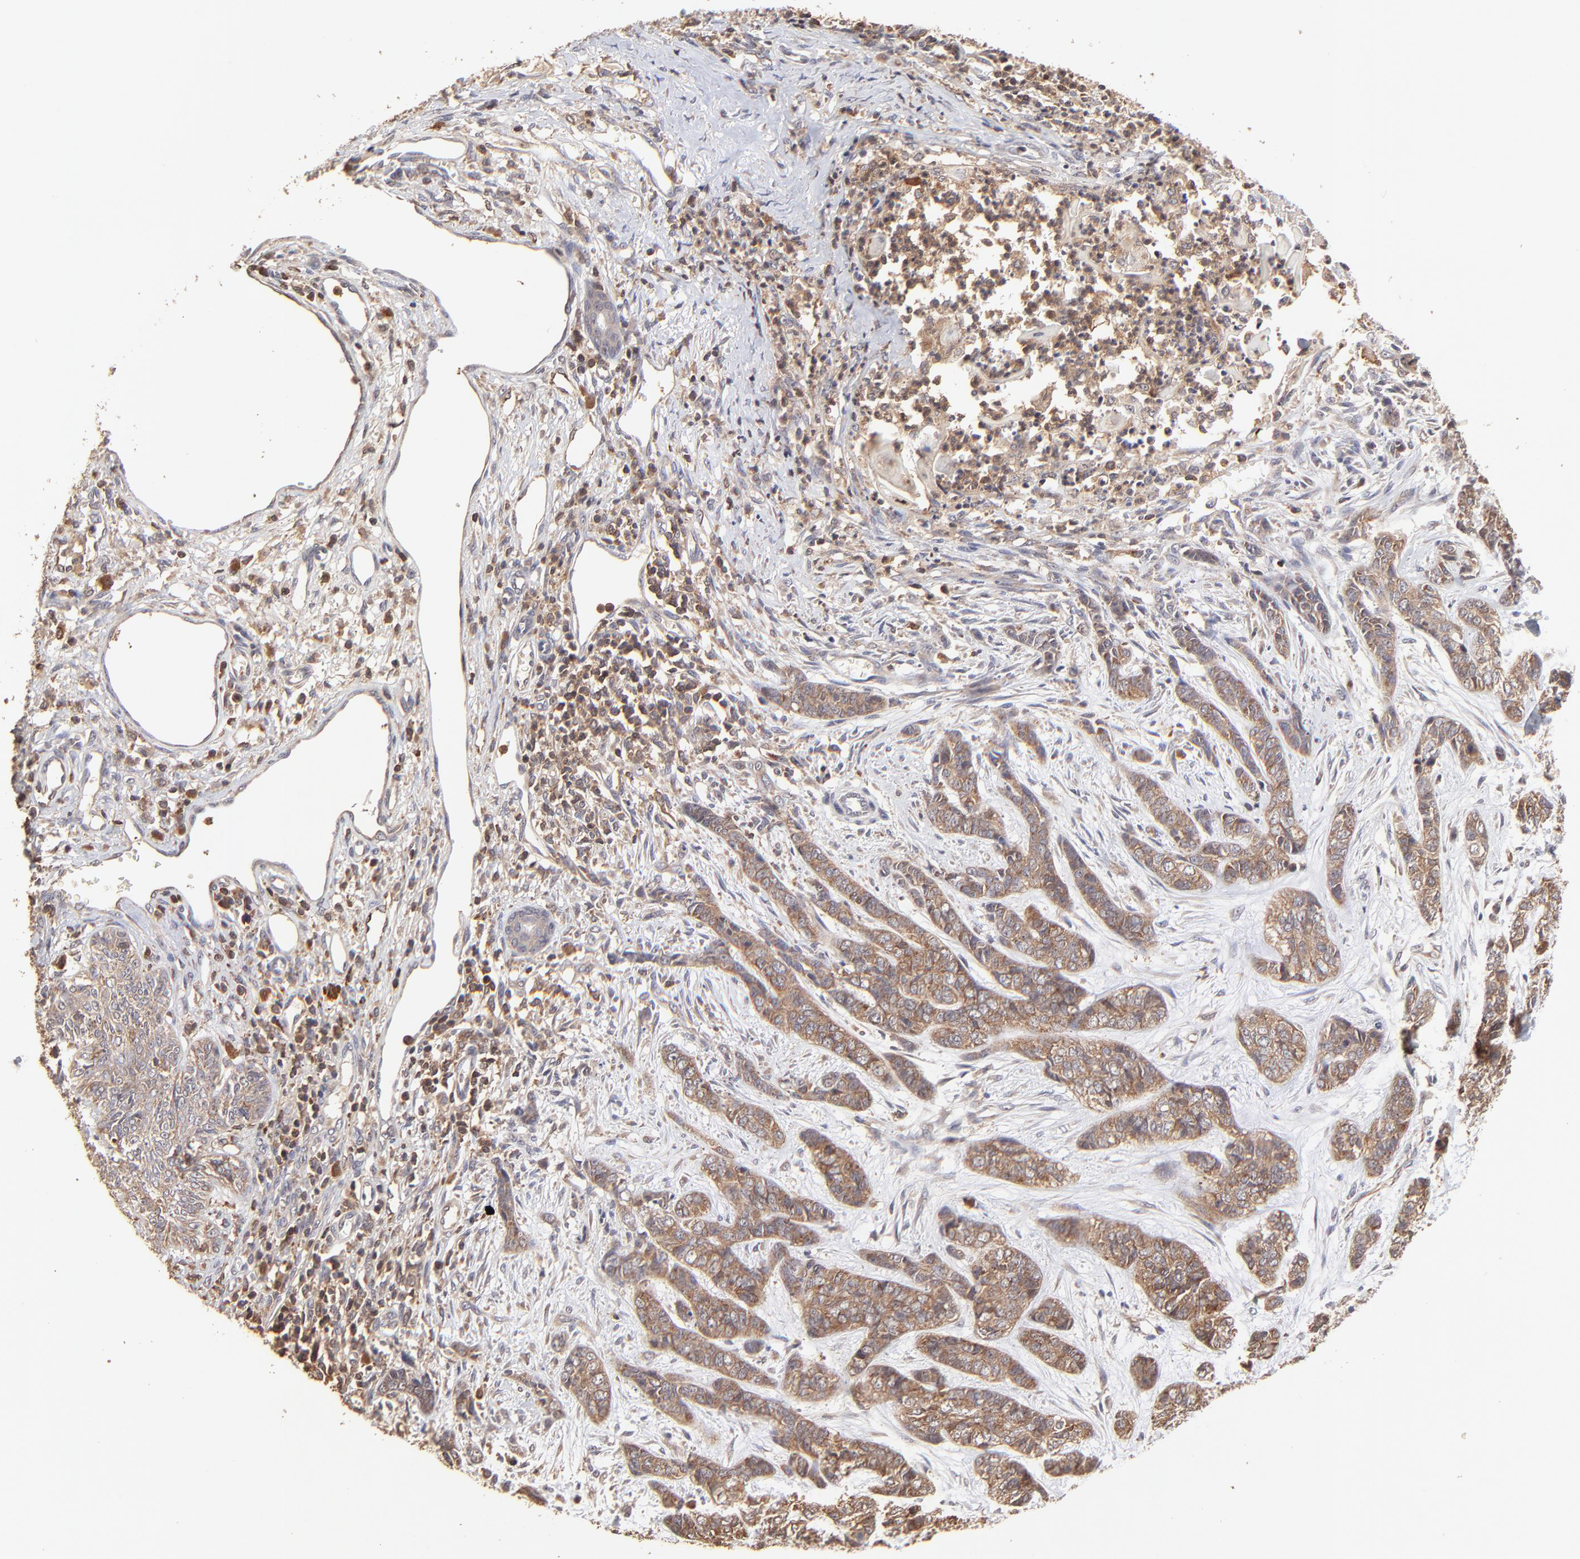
{"staining": {"intensity": "moderate", "quantity": ">75%", "location": "cytoplasmic/membranous"}, "tissue": "skin cancer", "cell_type": "Tumor cells", "image_type": "cancer", "snomed": [{"axis": "morphology", "description": "Basal cell carcinoma"}, {"axis": "topography", "description": "Skin"}], "caption": "A brown stain shows moderate cytoplasmic/membranous expression of a protein in skin cancer tumor cells.", "gene": "STON2", "patient": {"sex": "female", "age": 64}}